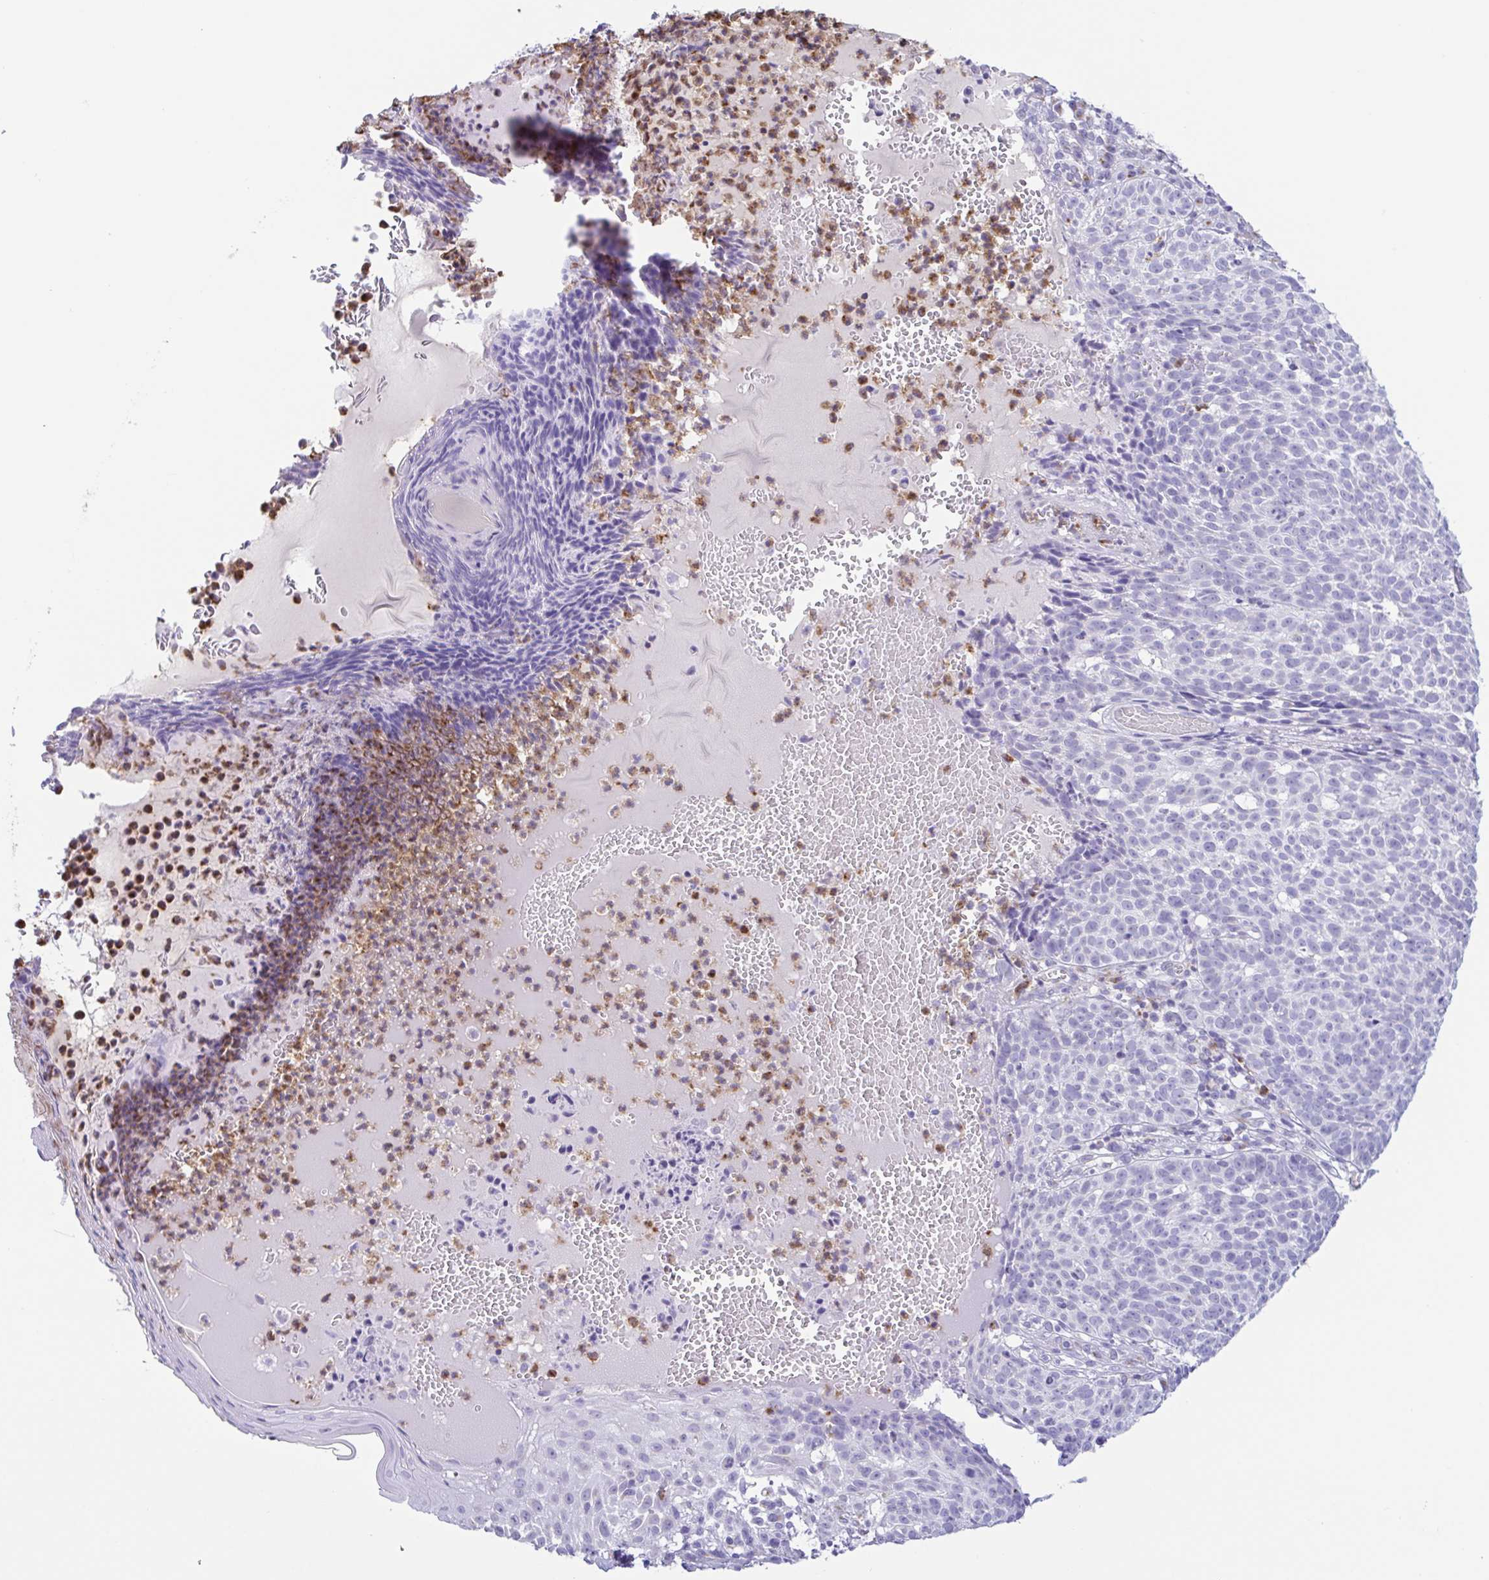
{"staining": {"intensity": "negative", "quantity": "none", "location": "none"}, "tissue": "skin cancer", "cell_type": "Tumor cells", "image_type": "cancer", "snomed": [{"axis": "morphology", "description": "Basal cell carcinoma"}, {"axis": "topography", "description": "Skin"}], "caption": "High power microscopy histopathology image of an immunohistochemistry photomicrograph of skin basal cell carcinoma, revealing no significant staining in tumor cells. (Brightfield microscopy of DAB immunohistochemistry at high magnification).", "gene": "AZU1", "patient": {"sex": "male", "age": 90}}